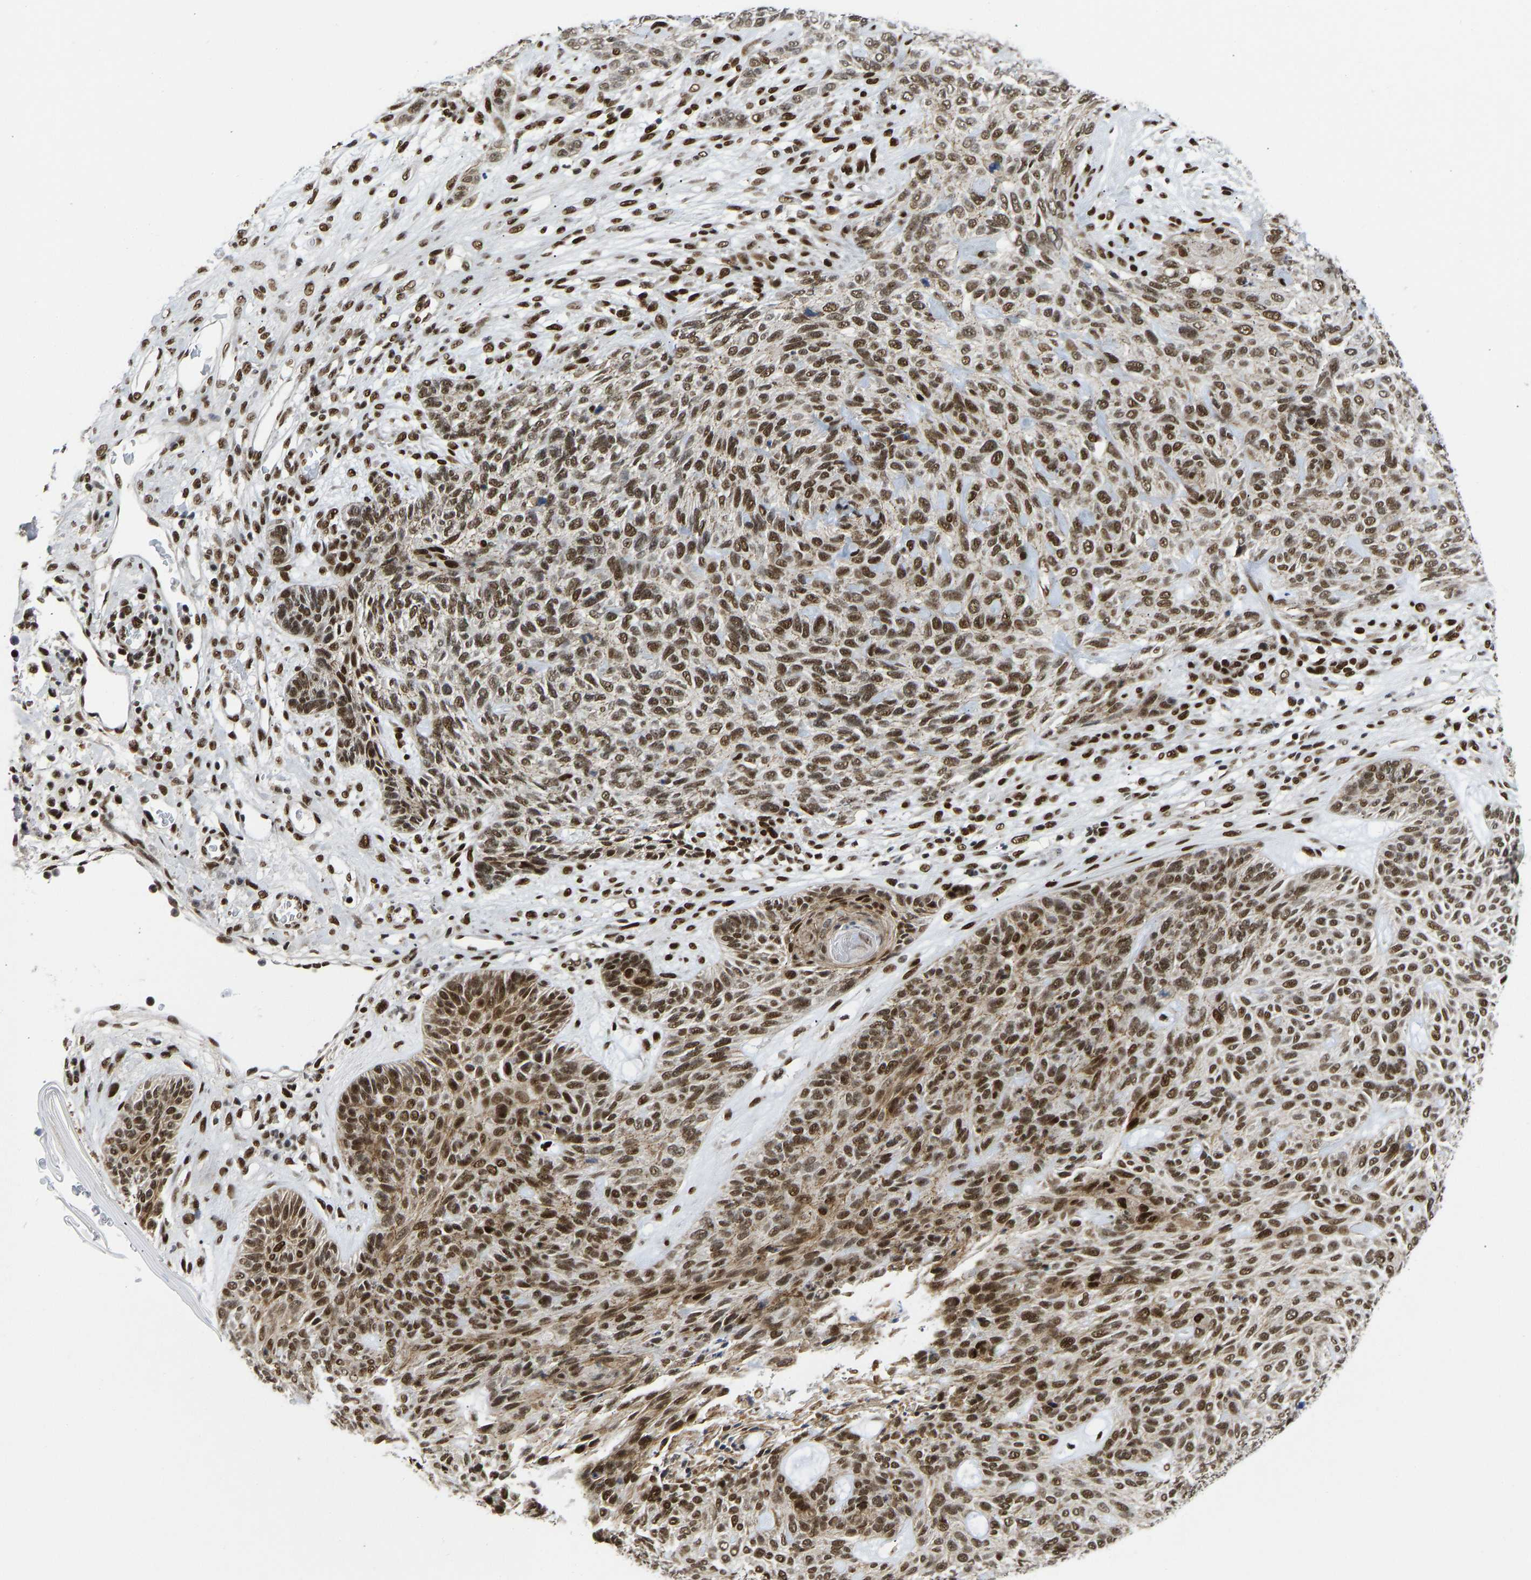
{"staining": {"intensity": "strong", "quantity": ">75%", "location": "nuclear"}, "tissue": "skin cancer", "cell_type": "Tumor cells", "image_type": "cancer", "snomed": [{"axis": "morphology", "description": "Basal cell carcinoma"}, {"axis": "topography", "description": "Skin"}], "caption": "IHC of human skin cancer (basal cell carcinoma) displays high levels of strong nuclear positivity in about >75% of tumor cells.", "gene": "FOXK1", "patient": {"sex": "male", "age": 55}}